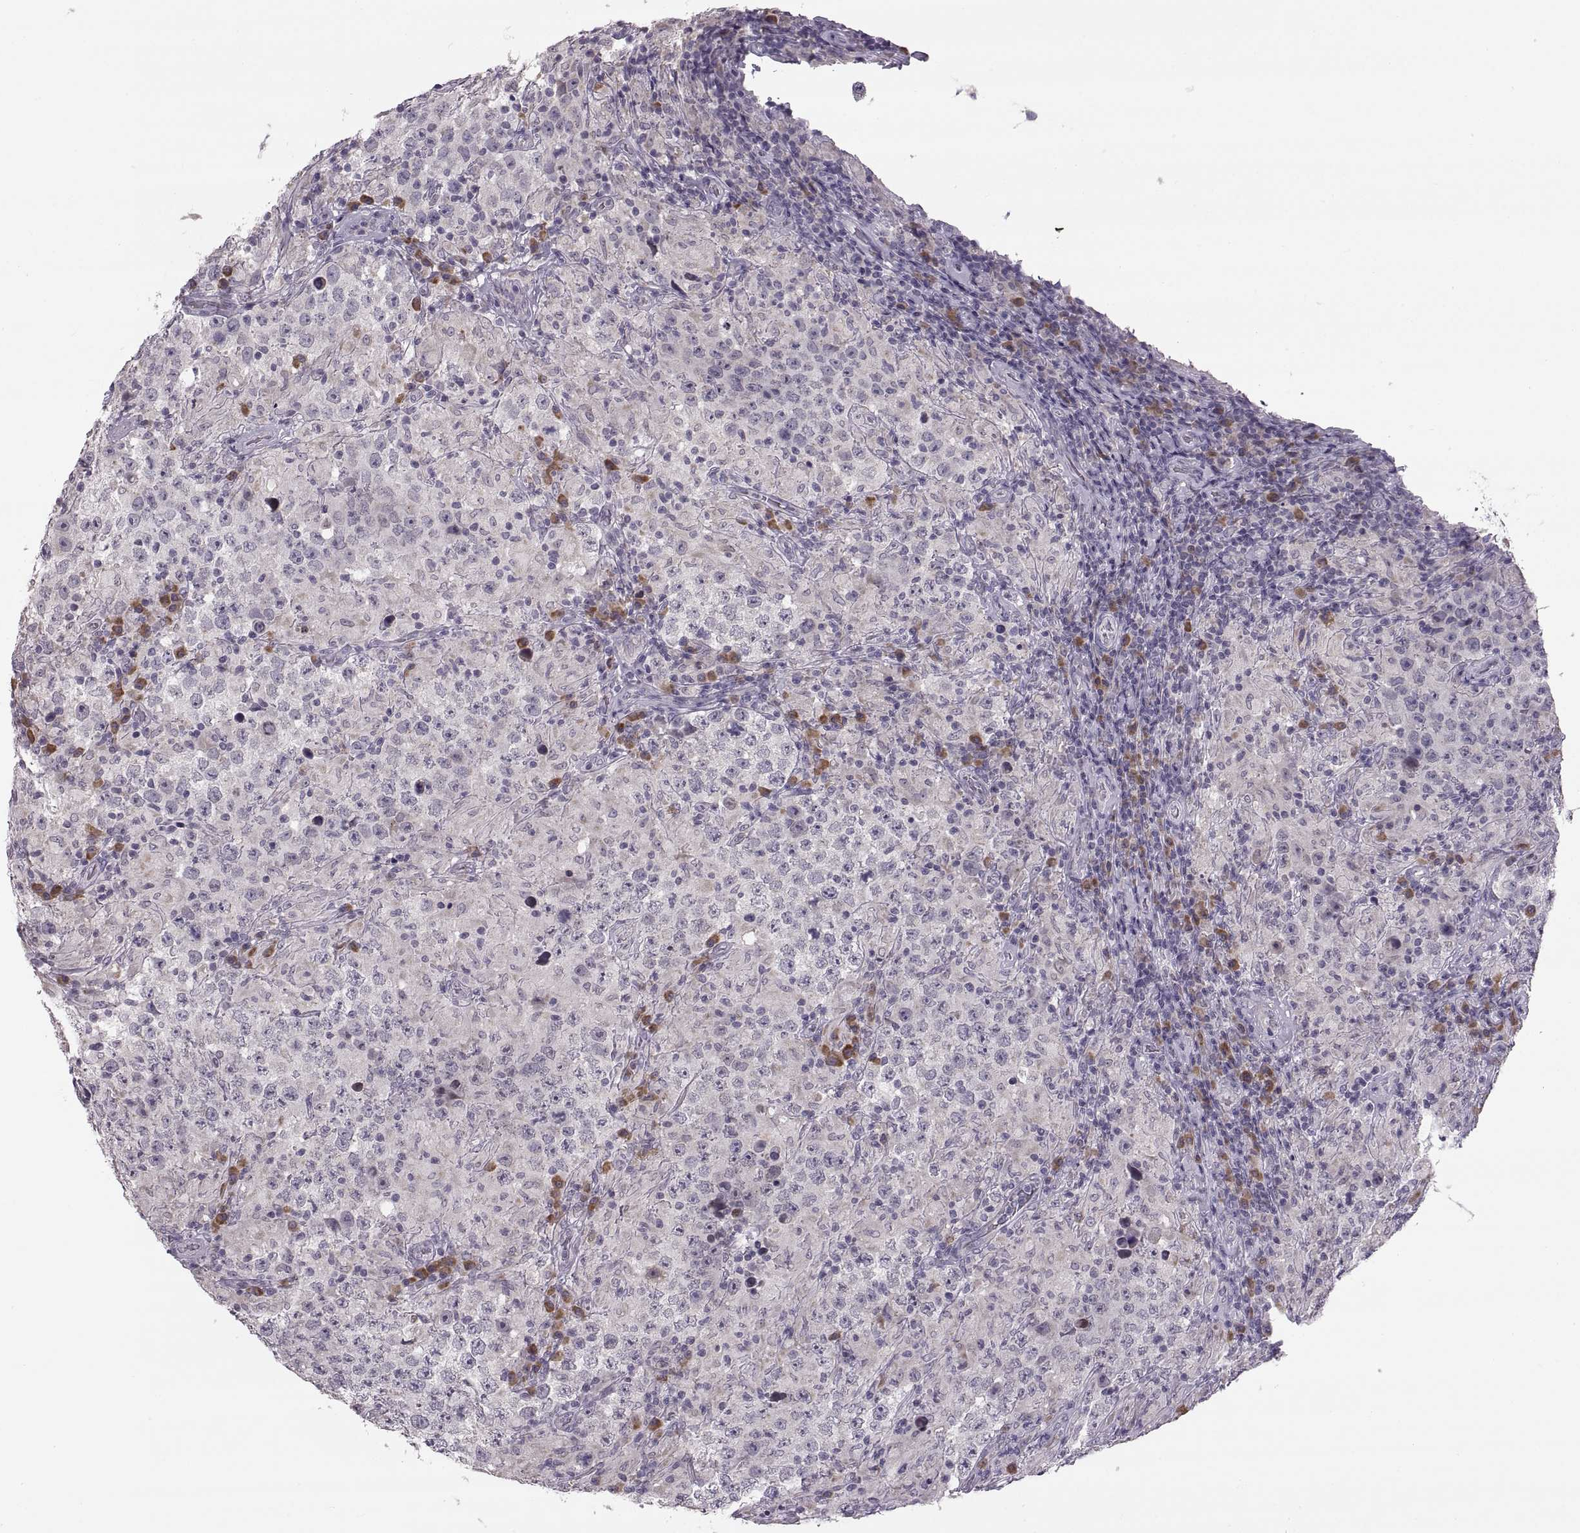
{"staining": {"intensity": "negative", "quantity": "none", "location": "none"}, "tissue": "testis cancer", "cell_type": "Tumor cells", "image_type": "cancer", "snomed": [{"axis": "morphology", "description": "Seminoma, NOS"}, {"axis": "morphology", "description": "Carcinoma, Embryonal, NOS"}, {"axis": "topography", "description": "Testis"}], "caption": "Tumor cells show no significant protein expression in seminoma (testis).", "gene": "ADH6", "patient": {"sex": "male", "age": 41}}